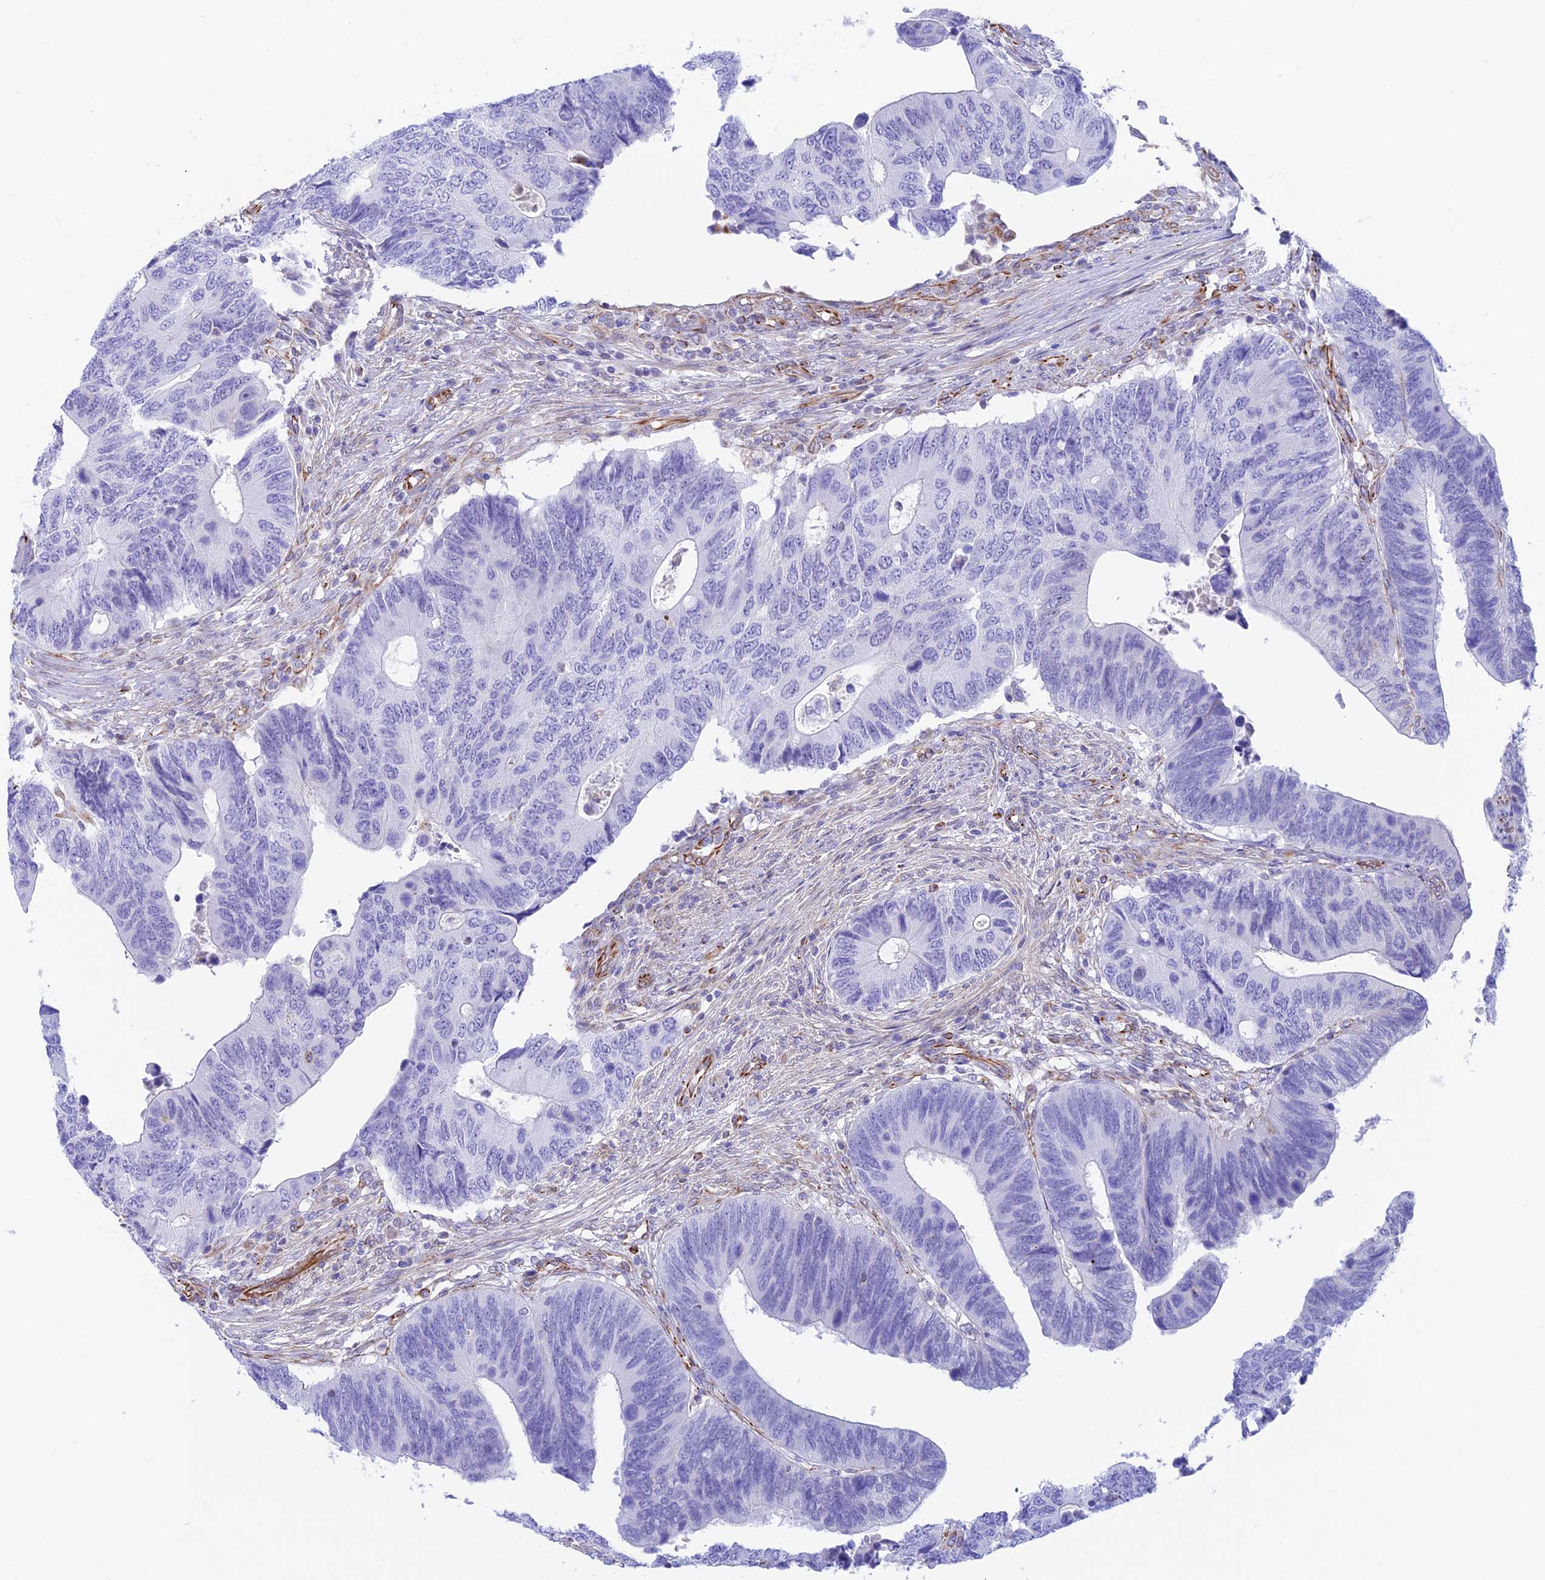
{"staining": {"intensity": "negative", "quantity": "none", "location": "none"}, "tissue": "colorectal cancer", "cell_type": "Tumor cells", "image_type": "cancer", "snomed": [{"axis": "morphology", "description": "Adenocarcinoma, NOS"}, {"axis": "topography", "description": "Colon"}], "caption": "Colorectal adenocarcinoma stained for a protein using immunohistochemistry (IHC) demonstrates no staining tumor cells.", "gene": "ZNF652", "patient": {"sex": "male", "age": 87}}